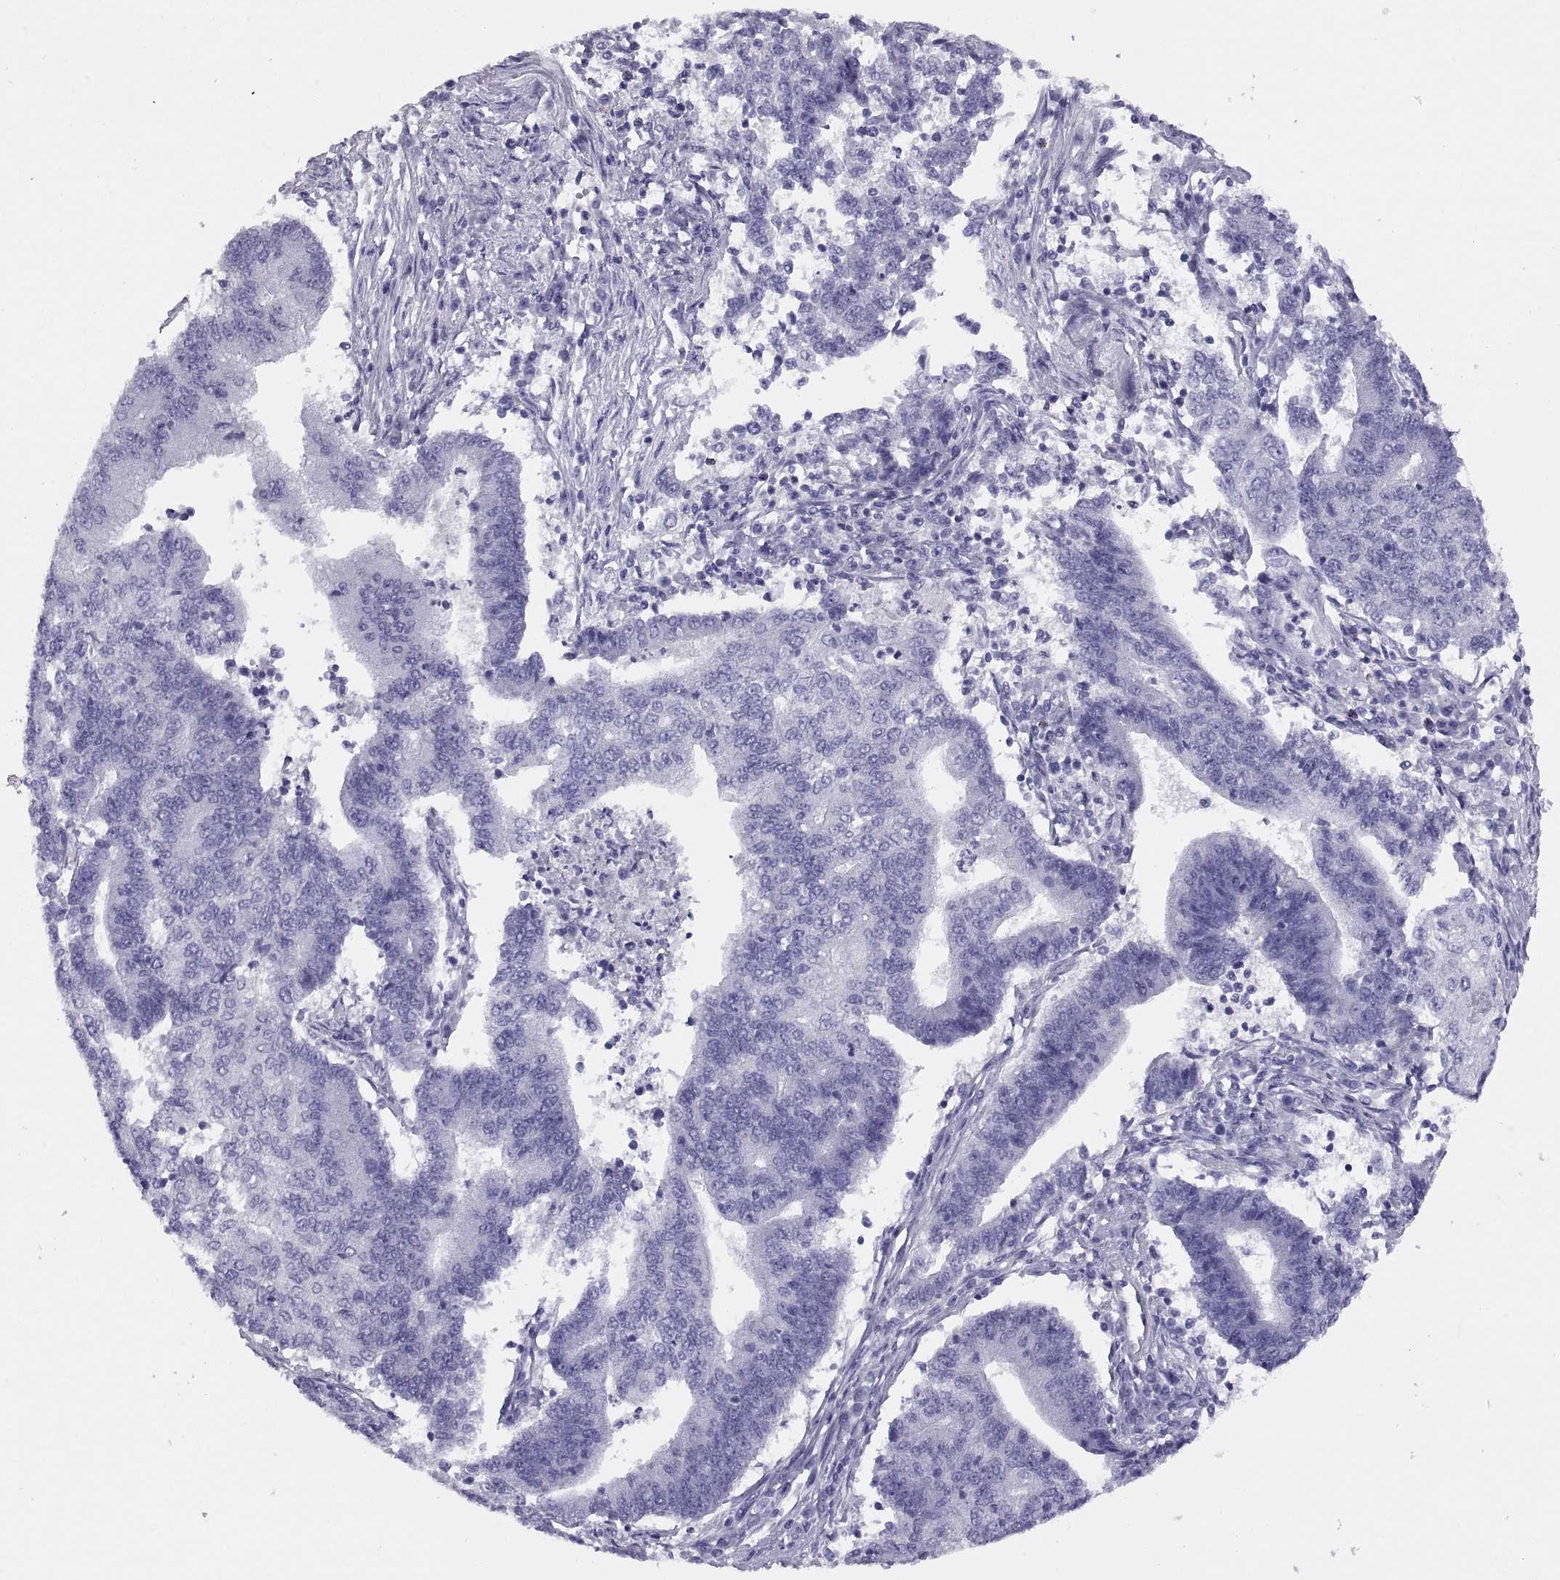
{"staining": {"intensity": "negative", "quantity": "none", "location": "none"}, "tissue": "endometrial cancer", "cell_type": "Tumor cells", "image_type": "cancer", "snomed": [{"axis": "morphology", "description": "Adenocarcinoma, NOS"}, {"axis": "topography", "description": "Uterus"}, {"axis": "topography", "description": "Endometrium"}], "caption": "This is an immunohistochemistry (IHC) micrograph of human endometrial cancer. There is no expression in tumor cells.", "gene": "RGS20", "patient": {"sex": "female", "age": 54}}